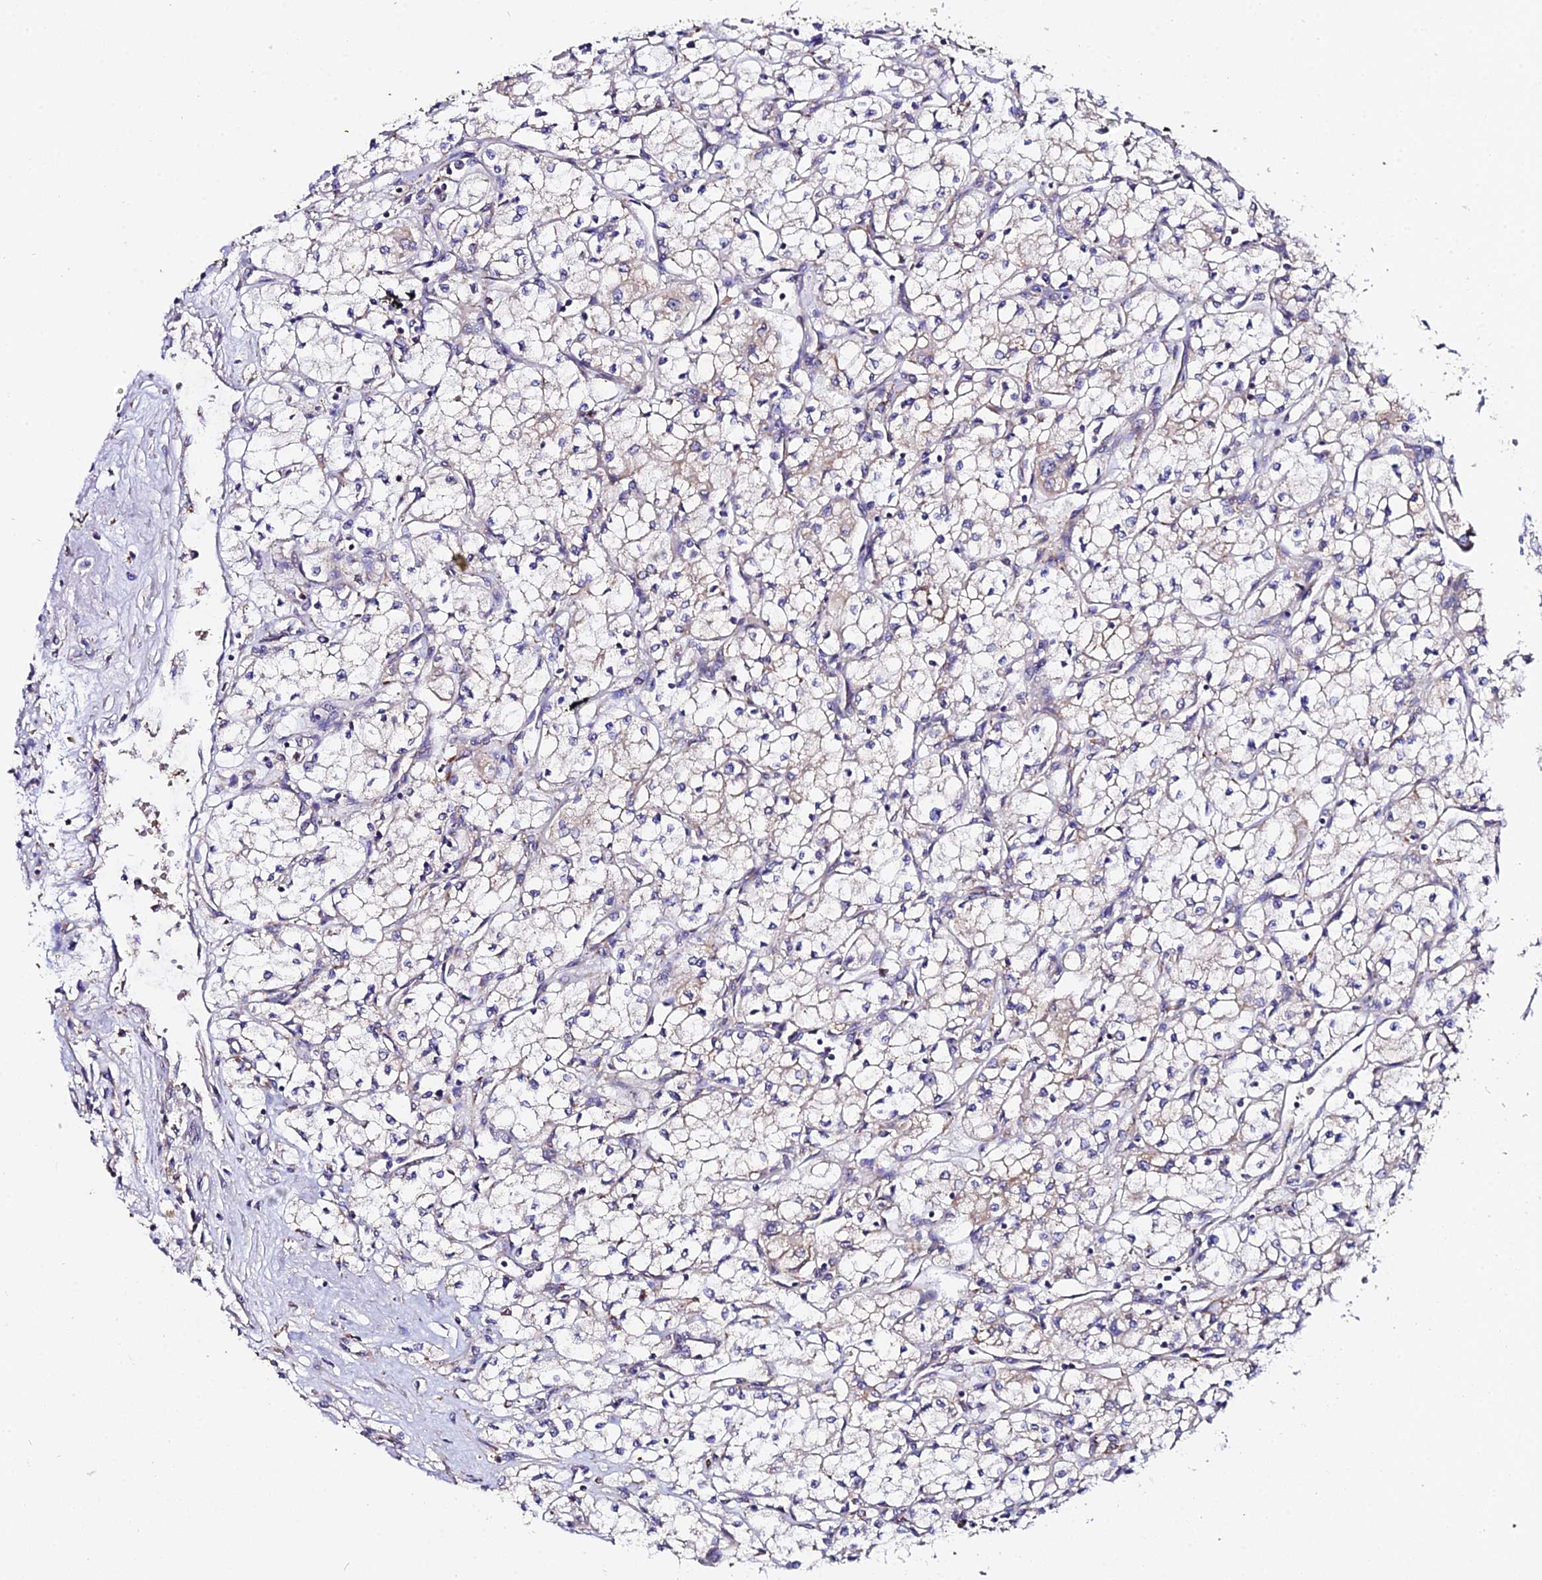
{"staining": {"intensity": "negative", "quantity": "none", "location": "none"}, "tissue": "renal cancer", "cell_type": "Tumor cells", "image_type": "cancer", "snomed": [{"axis": "morphology", "description": "Adenocarcinoma, NOS"}, {"axis": "topography", "description": "Kidney"}], "caption": "Immunohistochemistry photomicrograph of human renal cancer (adenocarcinoma) stained for a protein (brown), which demonstrates no staining in tumor cells.", "gene": "ZBED8", "patient": {"sex": "male", "age": 59}}